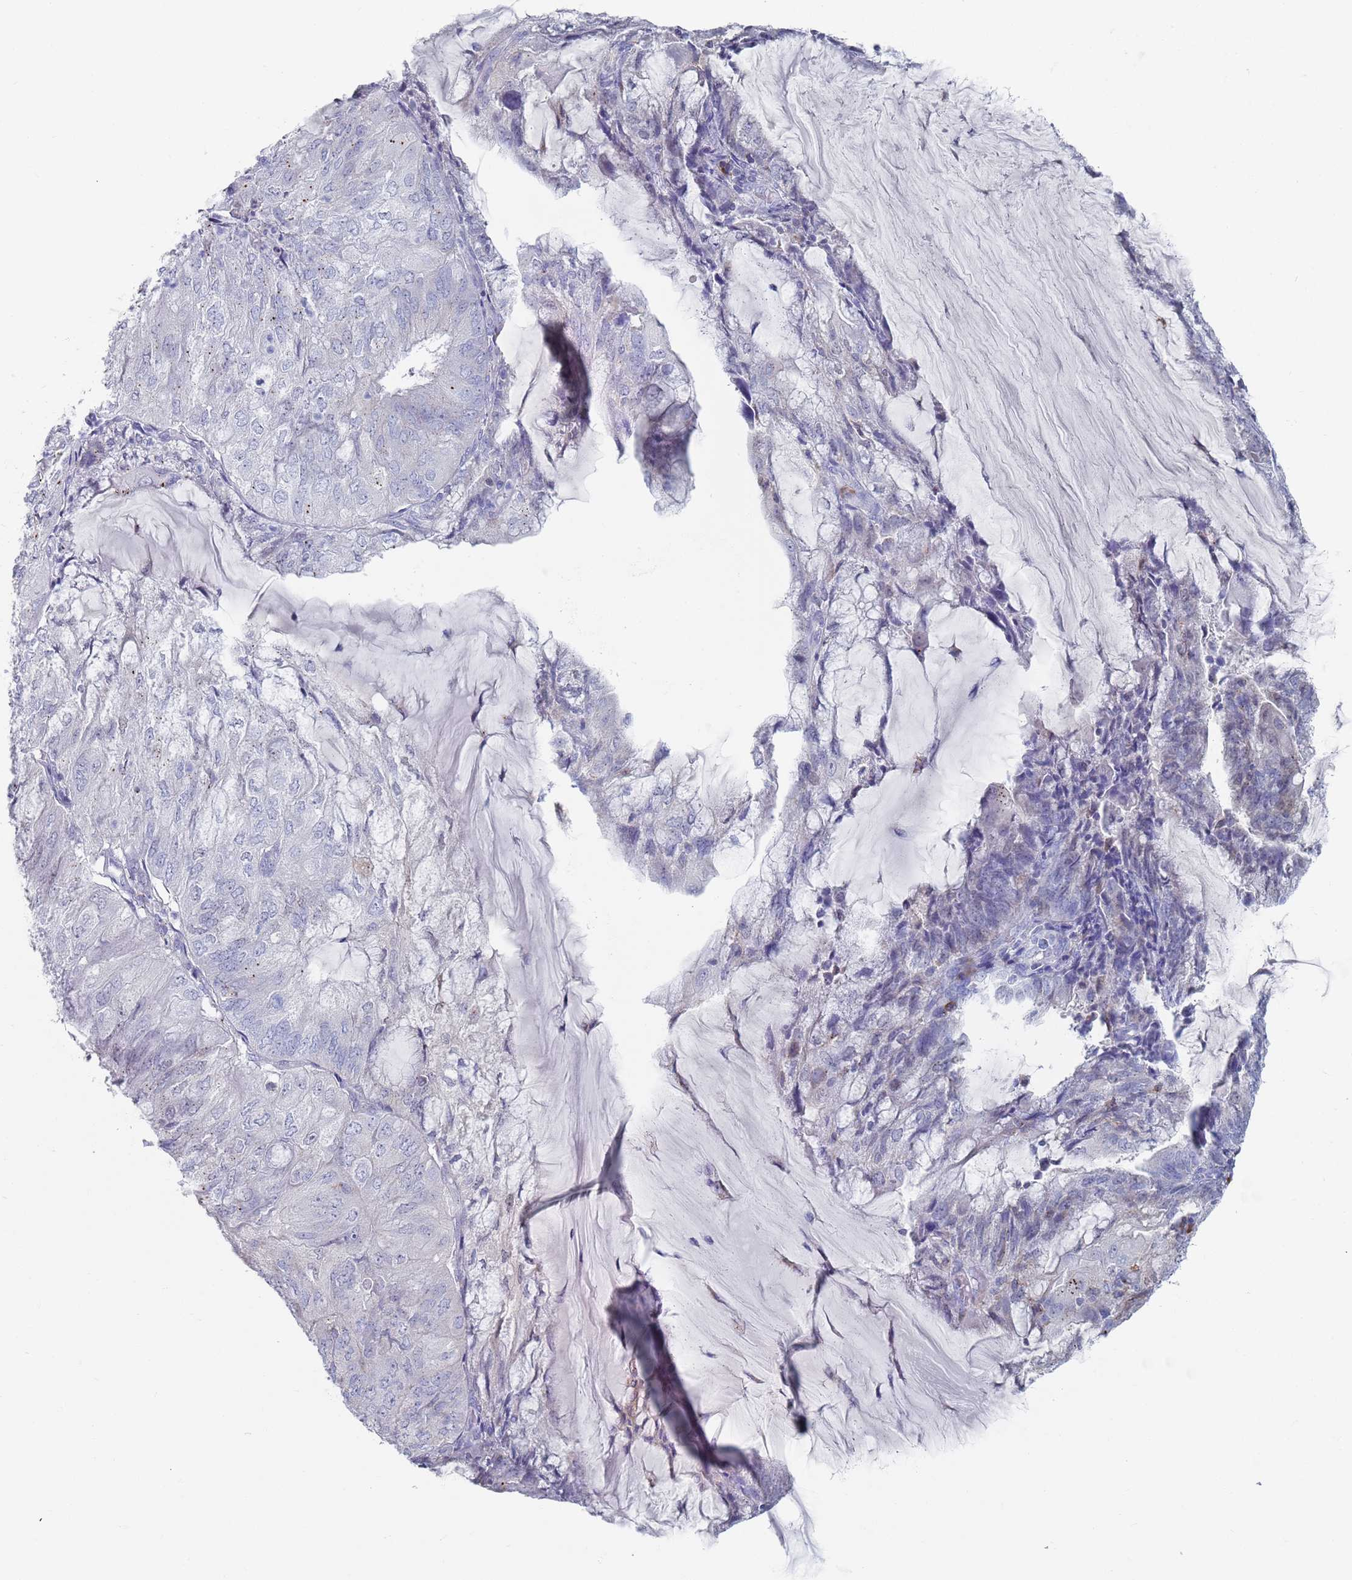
{"staining": {"intensity": "moderate", "quantity": "<25%", "location": "cytoplasmic/membranous"}, "tissue": "endometrial cancer", "cell_type": "Tumor cells", "image_type": "cancer", "snomed": [{"axis": "morphology", "description": "Adenocarcinoma, NOS"}, {"axis": "topography", "description": "Endometrium"}], "caption": "Immunohistochemical staining of adenocarcinoma (endometrial) demonstrates moderate cytoplasmic/membranous protein expression in approximately <25% of tumor cells.", "gene": "MAT1A", "patient": {"sex": "female", "age": 81}}